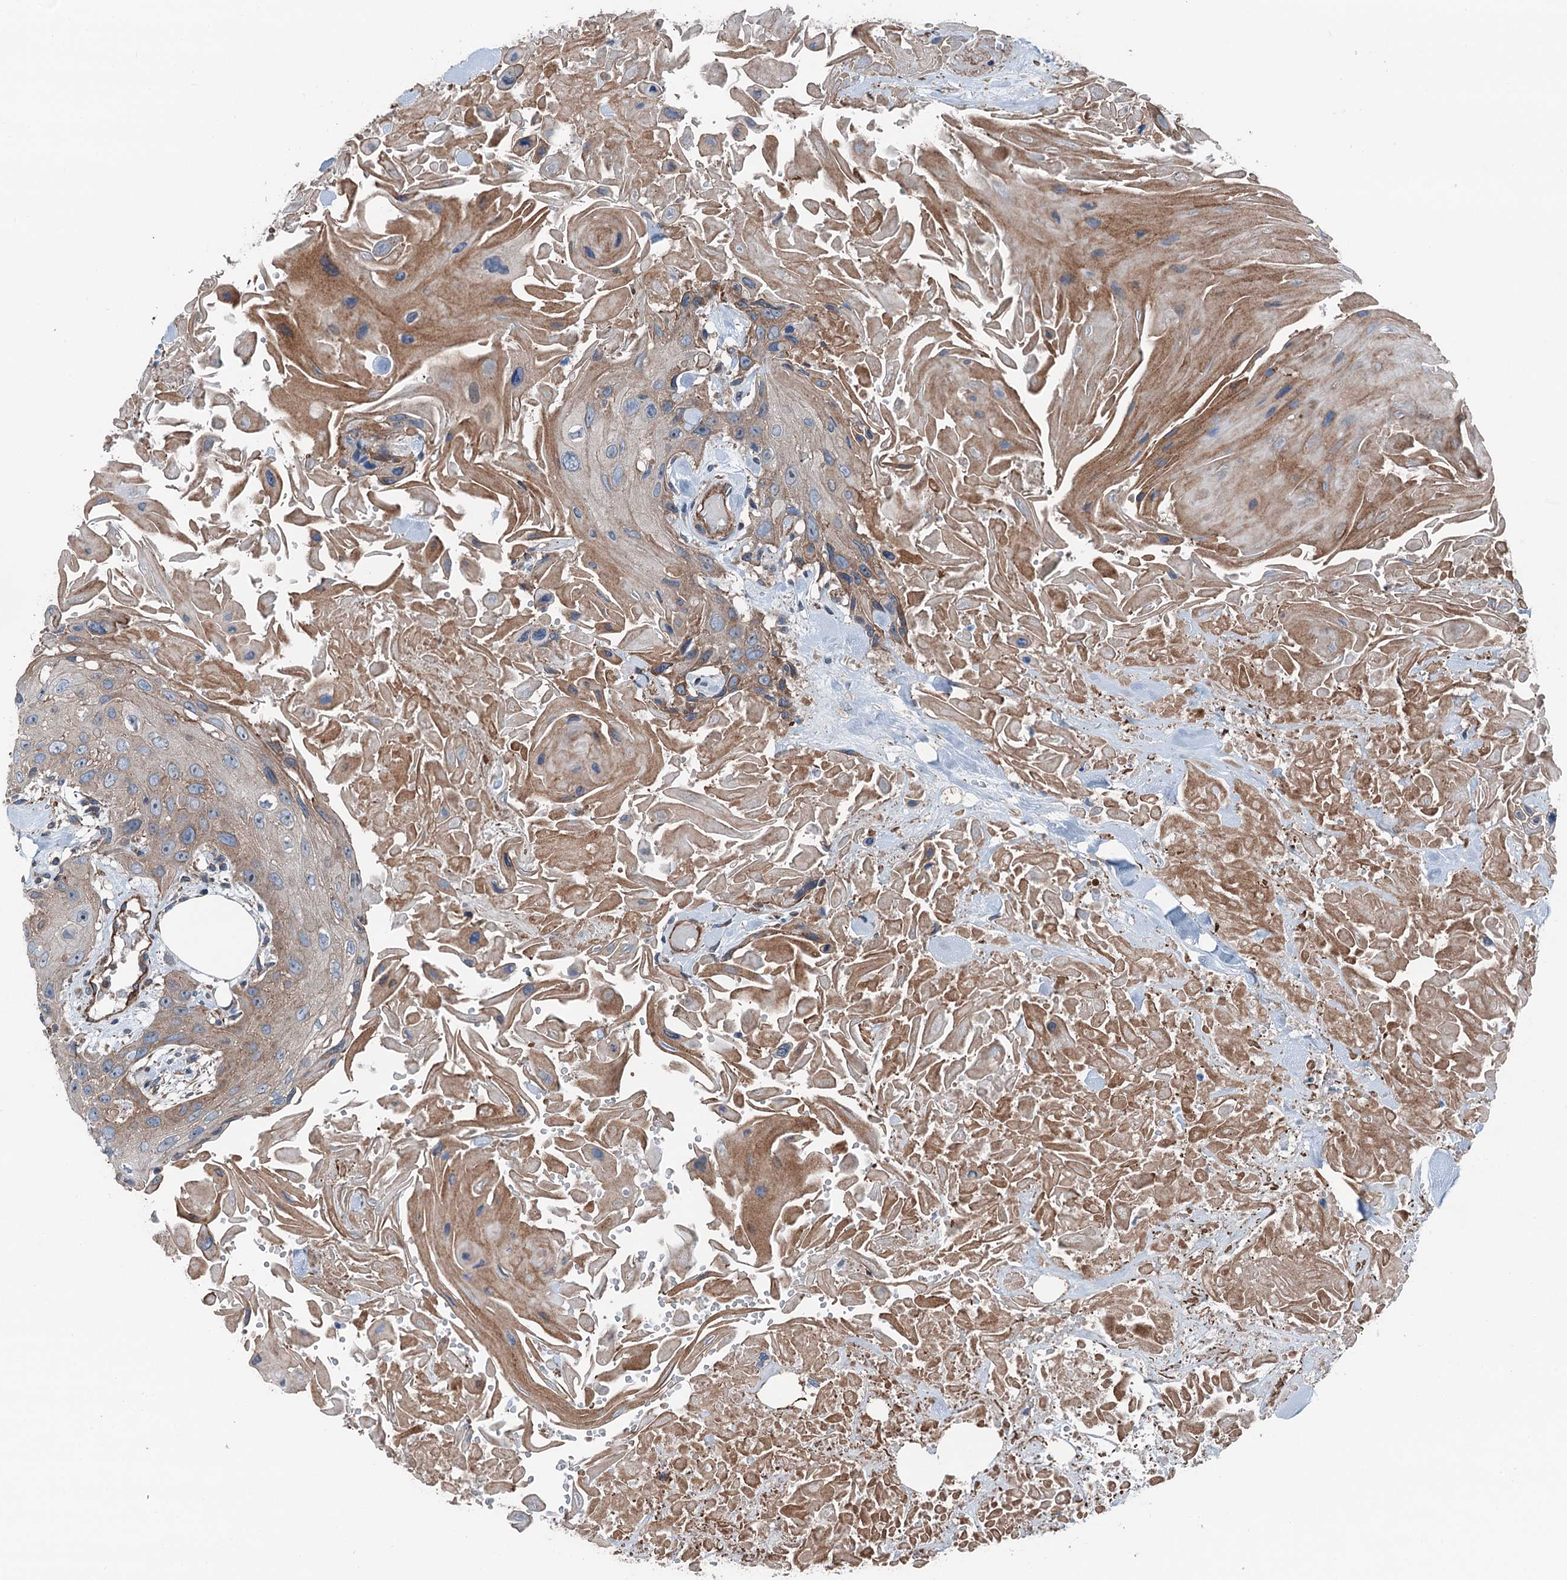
{"staining": {"intensity": "weak", "quantity": "25%-75%", "location": "cytoplasmic/membranous"}, "tissue": "head and neck cancer", "cell_type": "Tumor cells", "image_type": "cancer", "snomed": [{"axis": "morphology", "description": "Squamous cell carcinoma, NOS"}, {"axis": "topography", "description": "Head-Neck"}], "caption": "This photomicrograph demonstrates IHC staining of human head and neck squamous cell carcinoma, with low weak cytoplasmic/membranous staining in about 25%-75% of tumor cells.", "gene": "NMRAL1", "patient": {"sex": "male", "age": 81}}